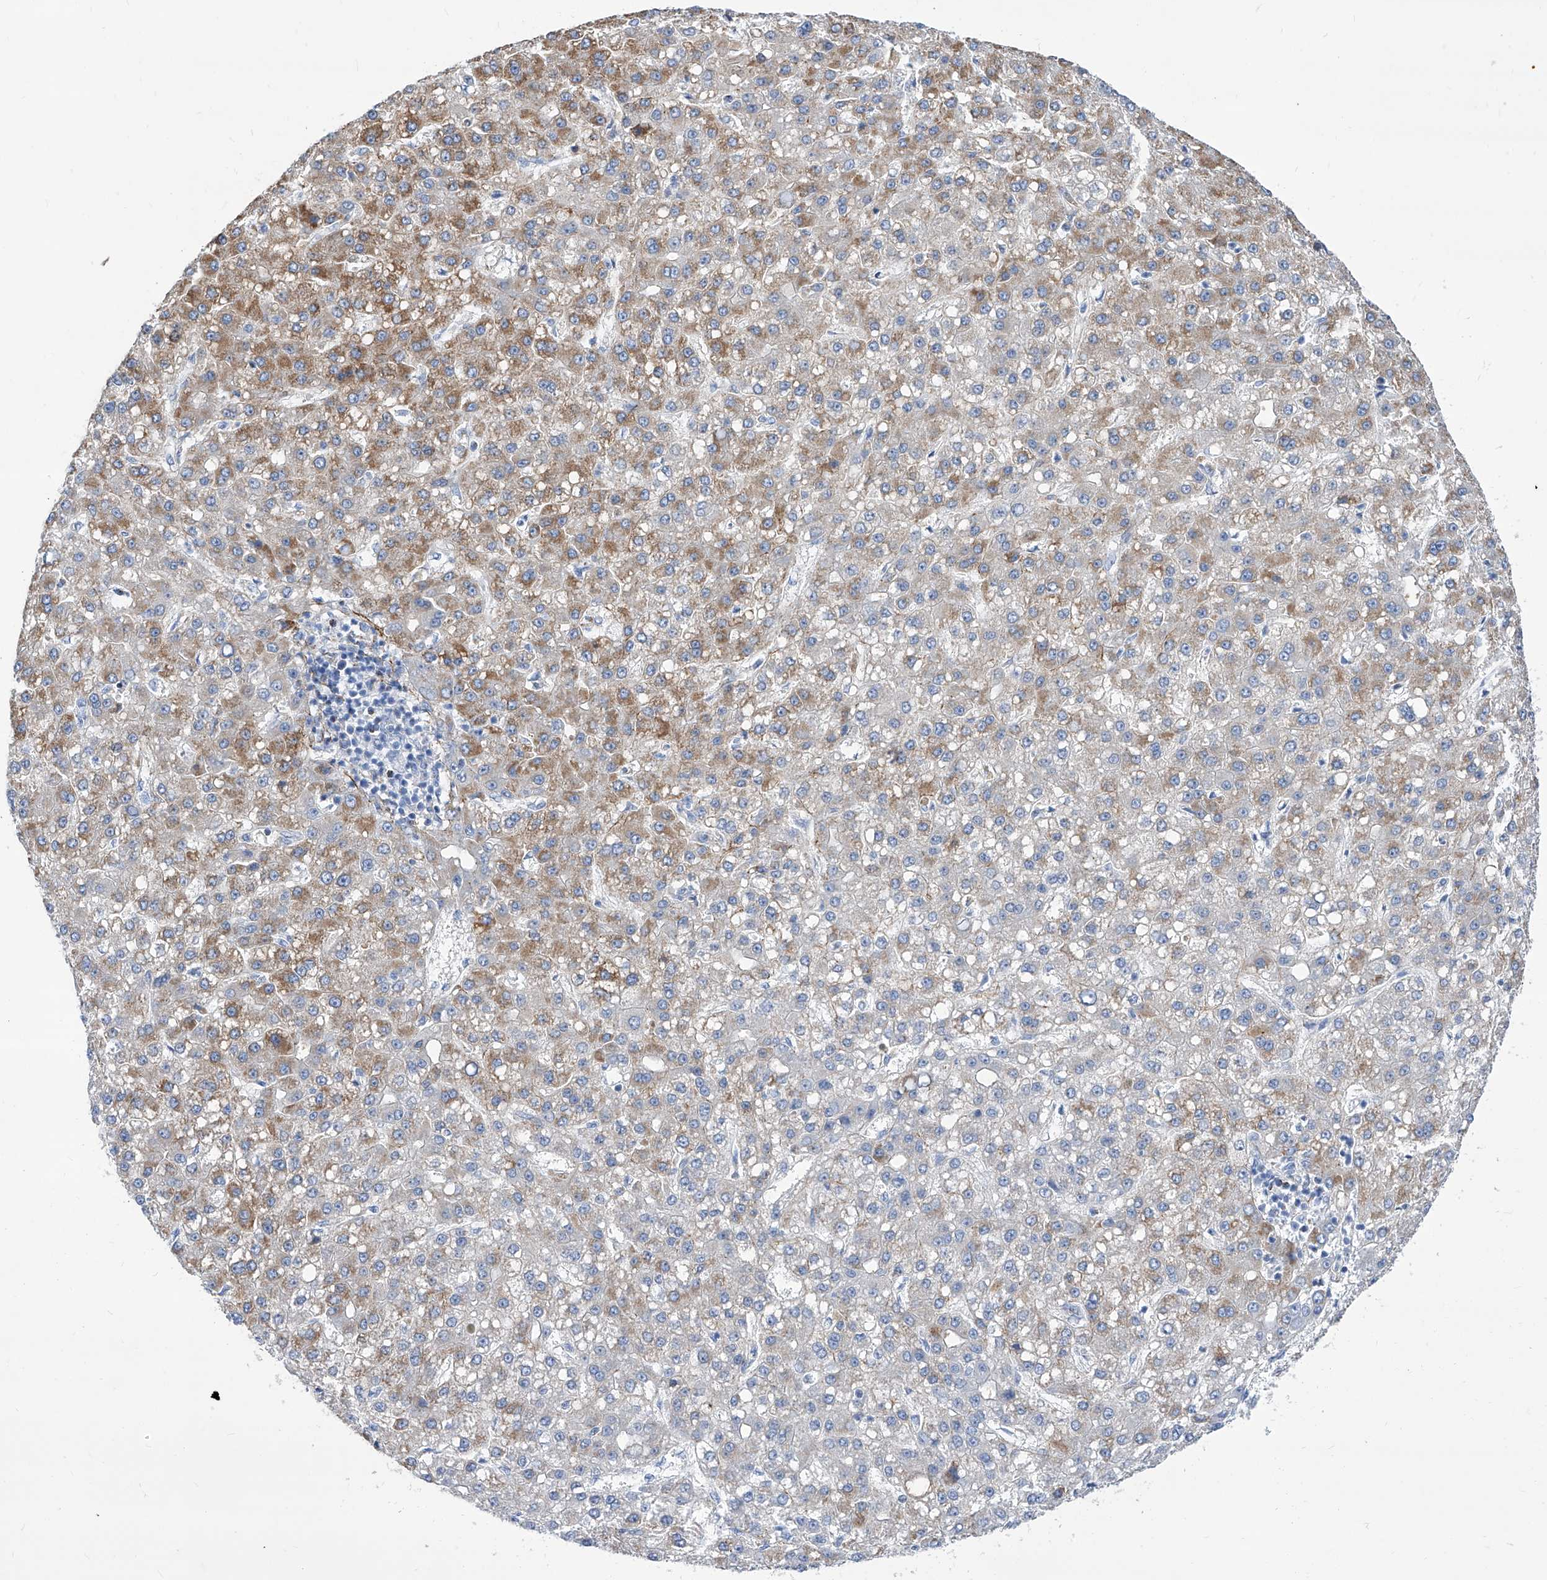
{"staining": {"intensity": "moderate", "quantity": "25%-75%", "location": "cytoplasmic/membranous"}, "tissue": "liver cancer", "cell_type": "Tumor cells", "image_type": "cancer", "snomed": [{"axis": "morphology", "description": "Carcinoma, Hepatocellular, NOS"}, {"axis": "topography", "description": "Liver"}], "caption": "Protein staining of liver hepatocellular carcinoma tissue exhibits moderate cytoplasmic/membranous expression in approximately 25%-75% of tumor cells.", "gene": "SRBD1", "patient": {"sex": "male", "age": 67}}